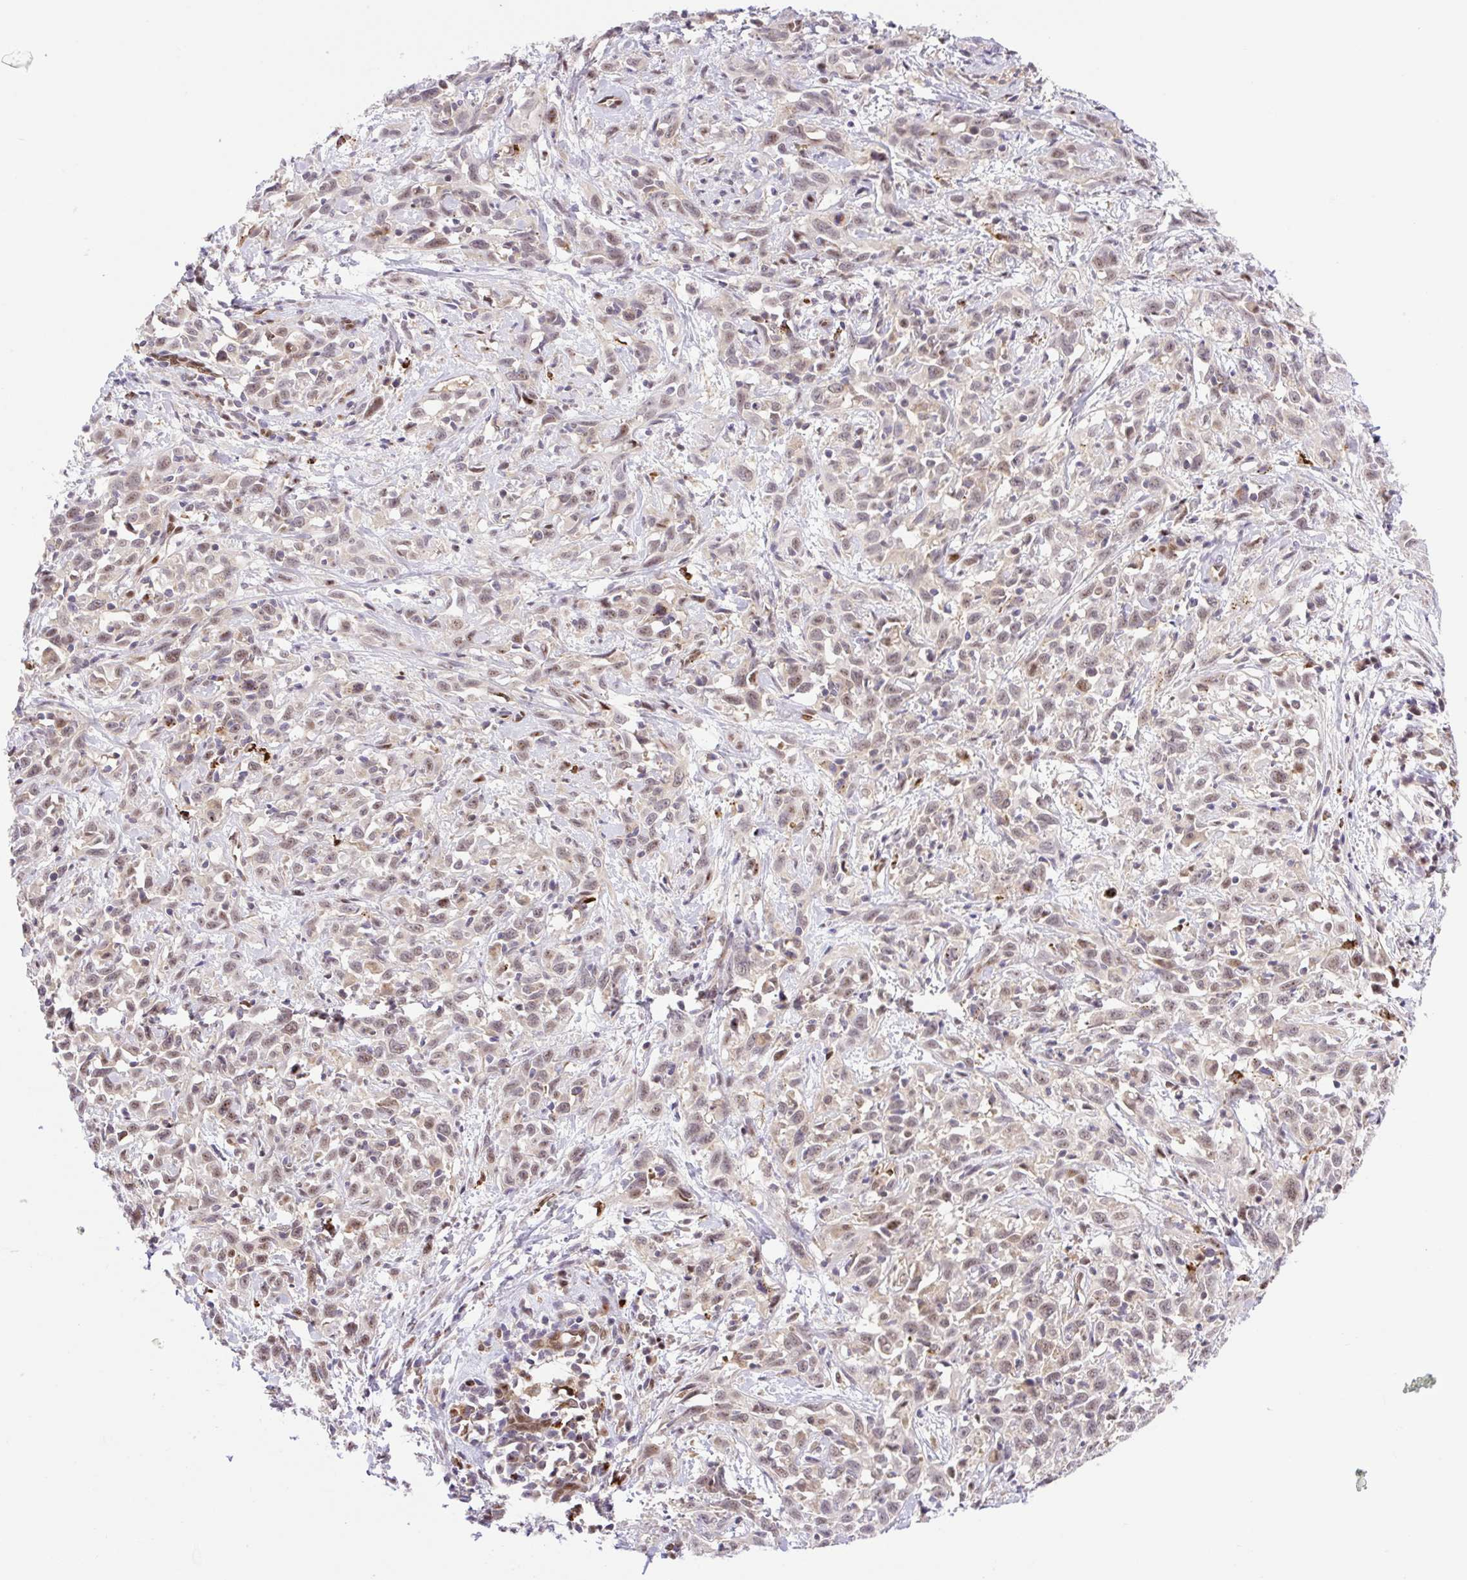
{"staining": {"intensity": "weak", "quantity": "25%-75%", "location": "nuclear"}, "tissue": "cervical cancer", "cell_type": "Tumor cells", "image_type": "cancer", "snomed": [{"axis": "morphology", "description": "Adenocarcinoma, NOS"}, {"axis": "topography", "description": "Cervix"}], "caption": "Brown immunohistochemical staining in human cervical cancer (adenocarcinoma) exhibits weak nuclear staining in approximately 25%-75% of tumor cells.", "gene": "ERG", "patient": {"sex": "female", "age": 40}}